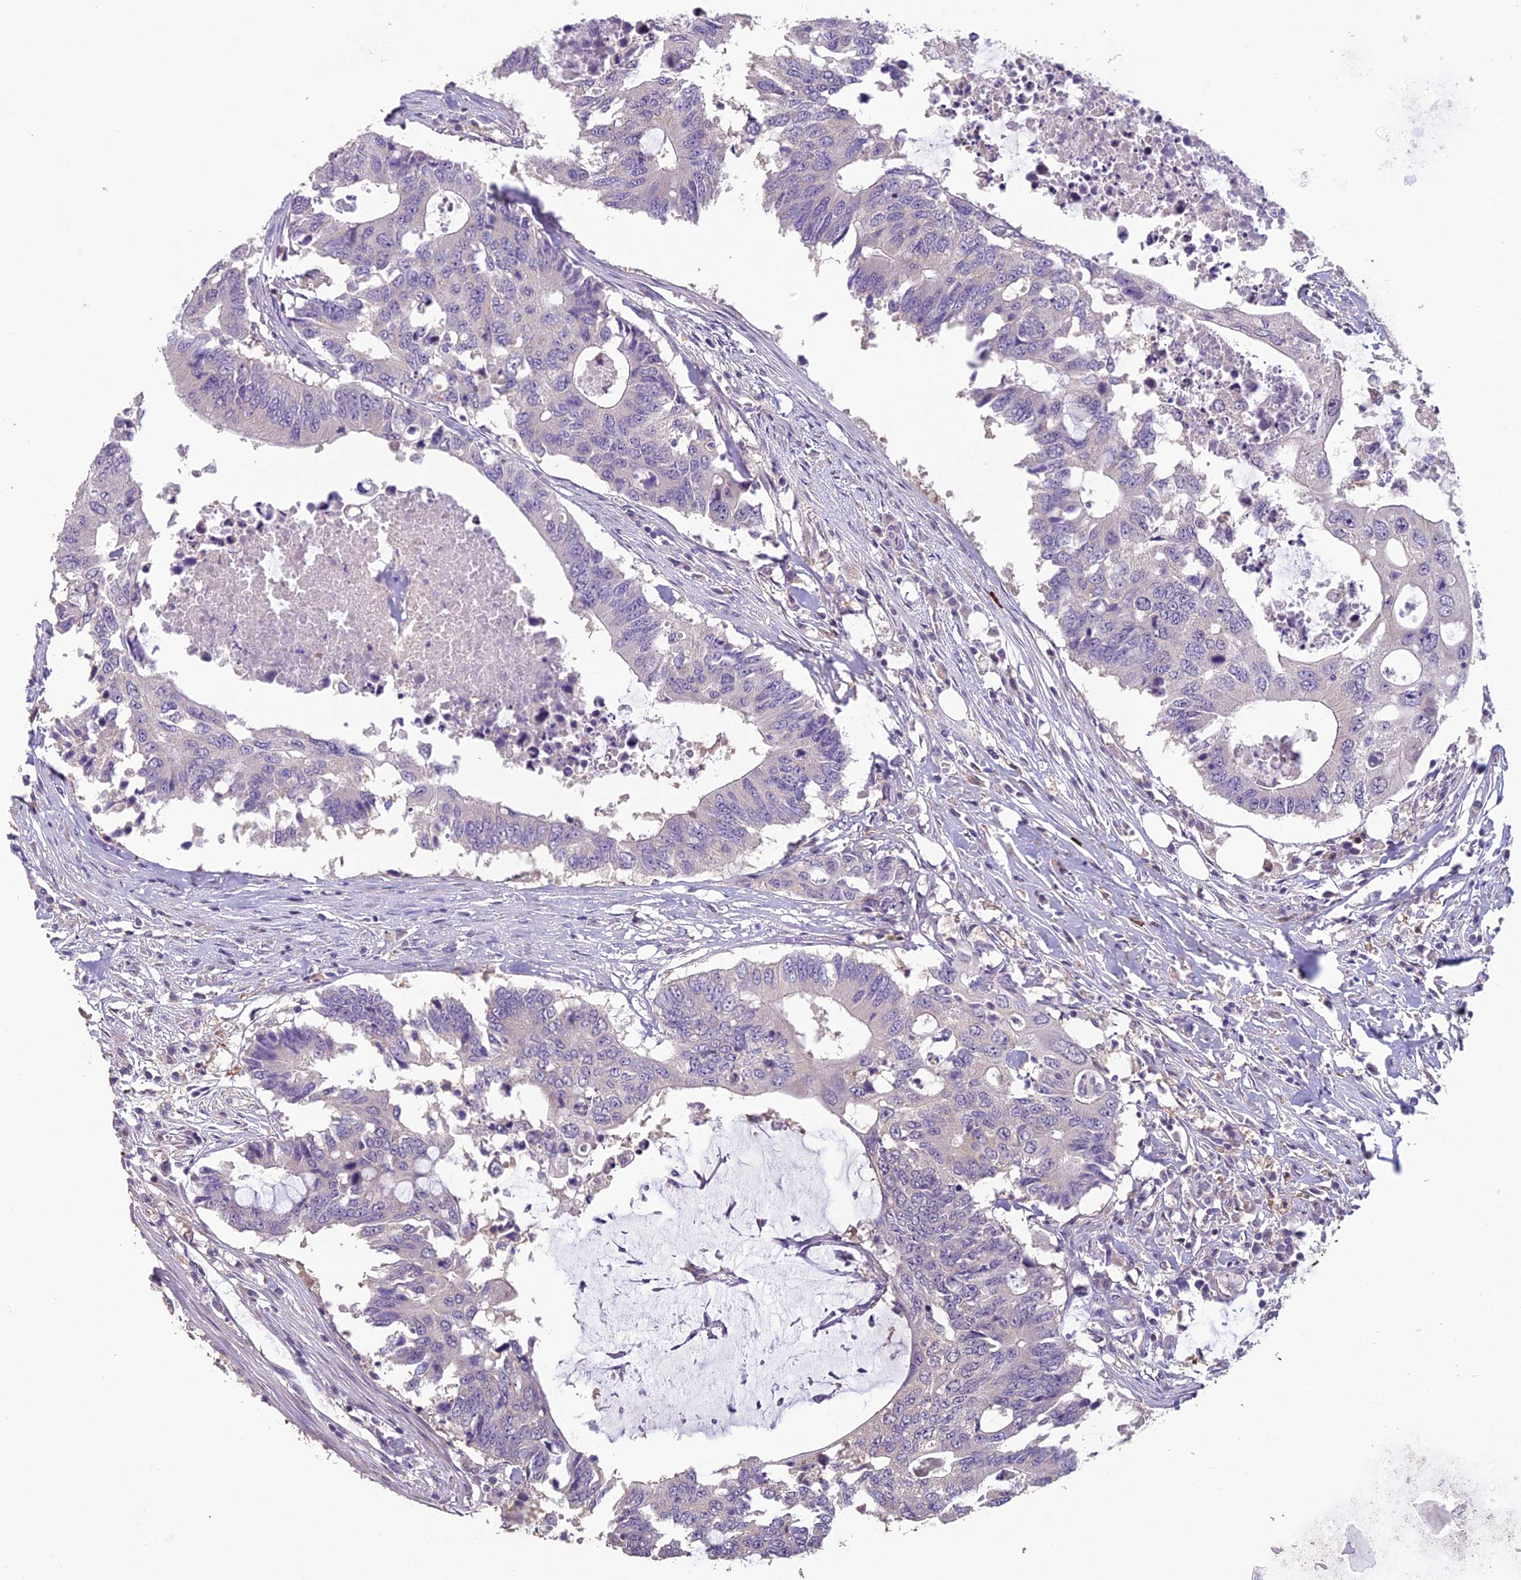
{"staining": {"intensity": "negative", "quantity": "none", "location": "none"}, "tissue": "colorectal cancer", "cell_type": "Tumor cells", "image_type": "cancer", "snomed": [{"axis": "morphology", "description": "Adenocarcinoma, NOS"}, {"axis": "topography", "description": "Colon"}], "caption": "Human colorectal cancer stained for a protein using IHC displays no positivity in tumor cells.", "gene": "CEACAM16", "patient": {"sex": "male", "age": 71}}